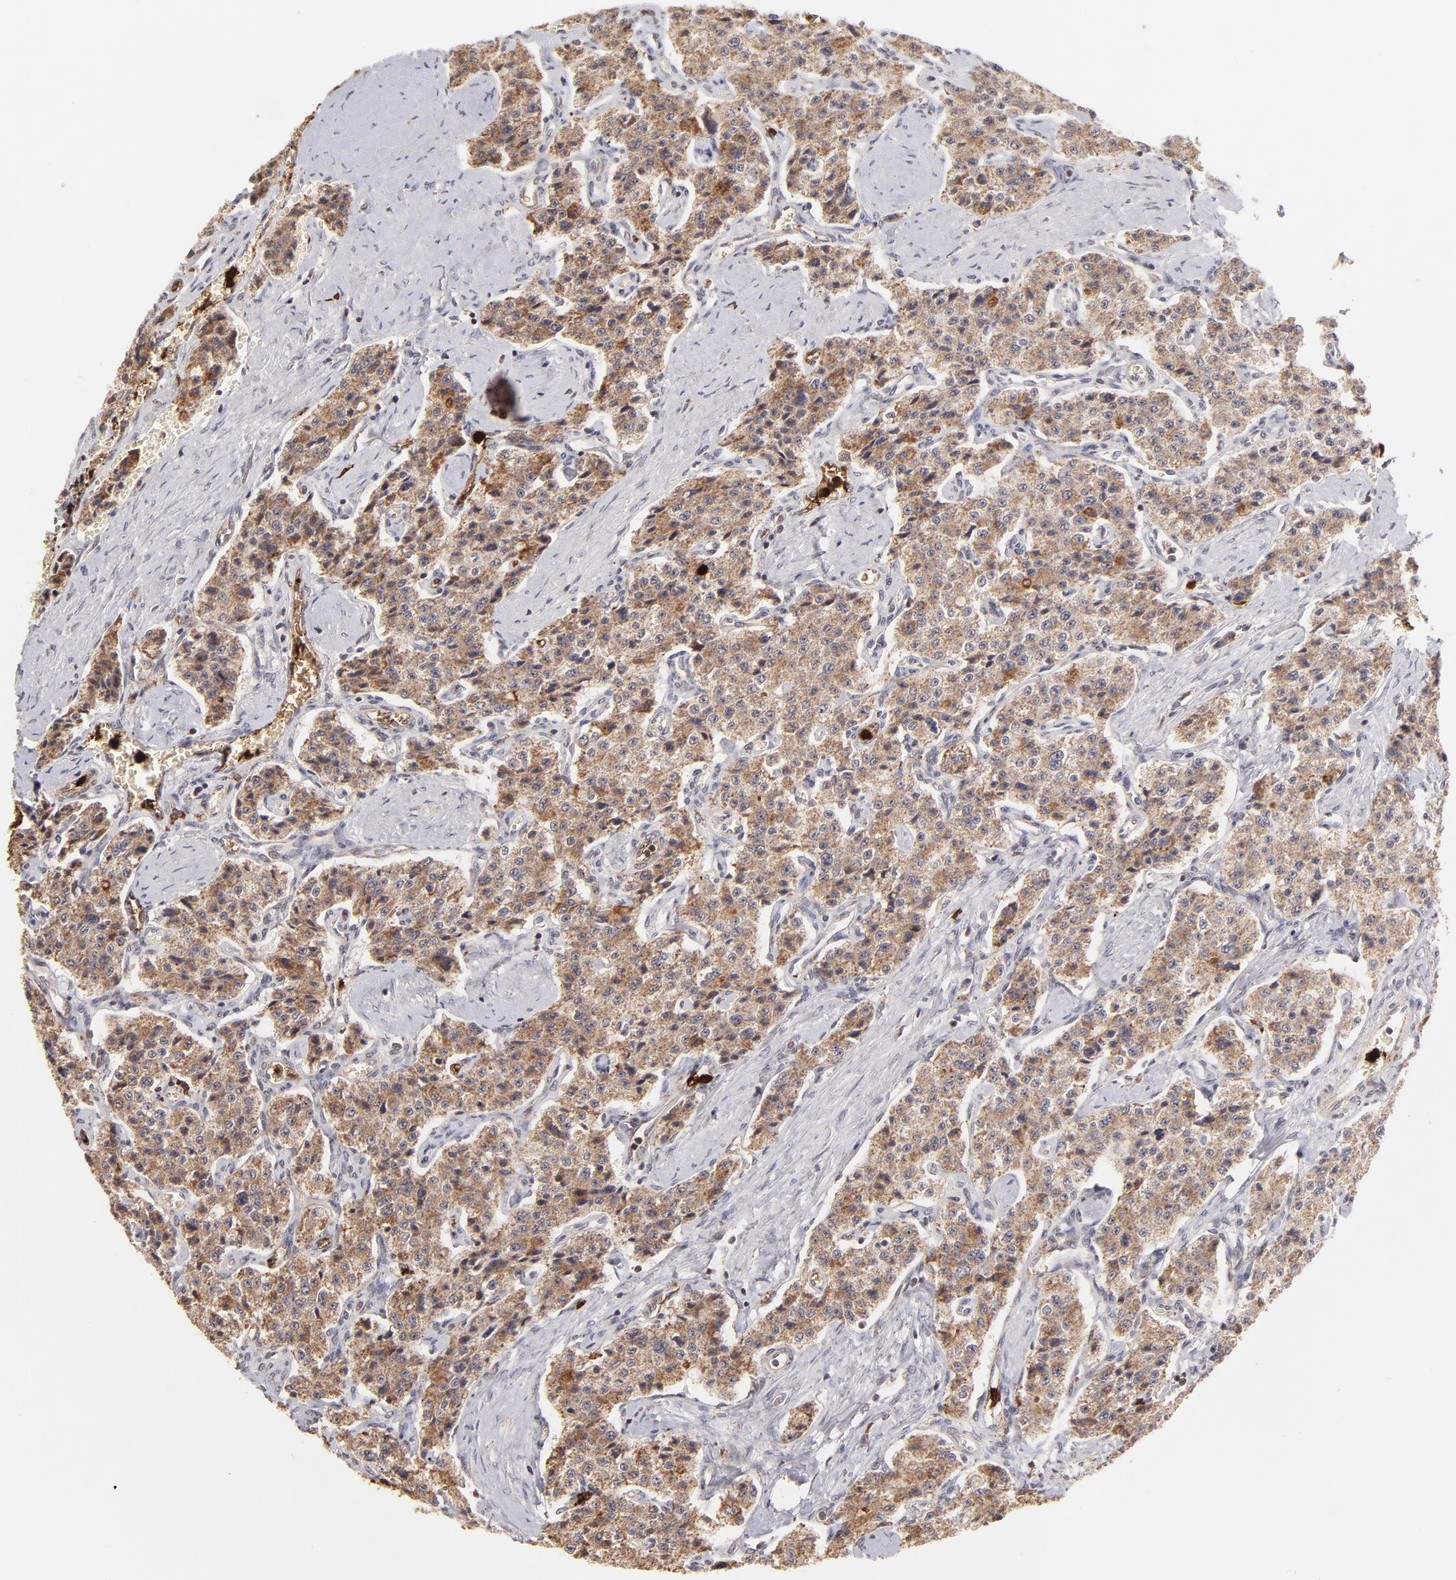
{"staining": {"intensity": "moderate", "quantity": ">75%", "location": "cytoplasmic/membranous"}, "tissue": "carcinoid", "cell_type": "Tumor cells", "image_type": "cancer", "snomed": [{"axis": "morphology", "description": "Carcinoid, malignant, NOS"}, {"axis": "topography", "description": "Small intestine"}], "caption": "IHC (DAB) staining of human carcinoid (malignant) shows moderate cytoplasmic/membranous protein positivity in approximately >75% of tumor cells. (IHC, brightfield microscopy, high magnification).", "gene": "ZFX", "patient": {"sex": "male", "age": 52}}